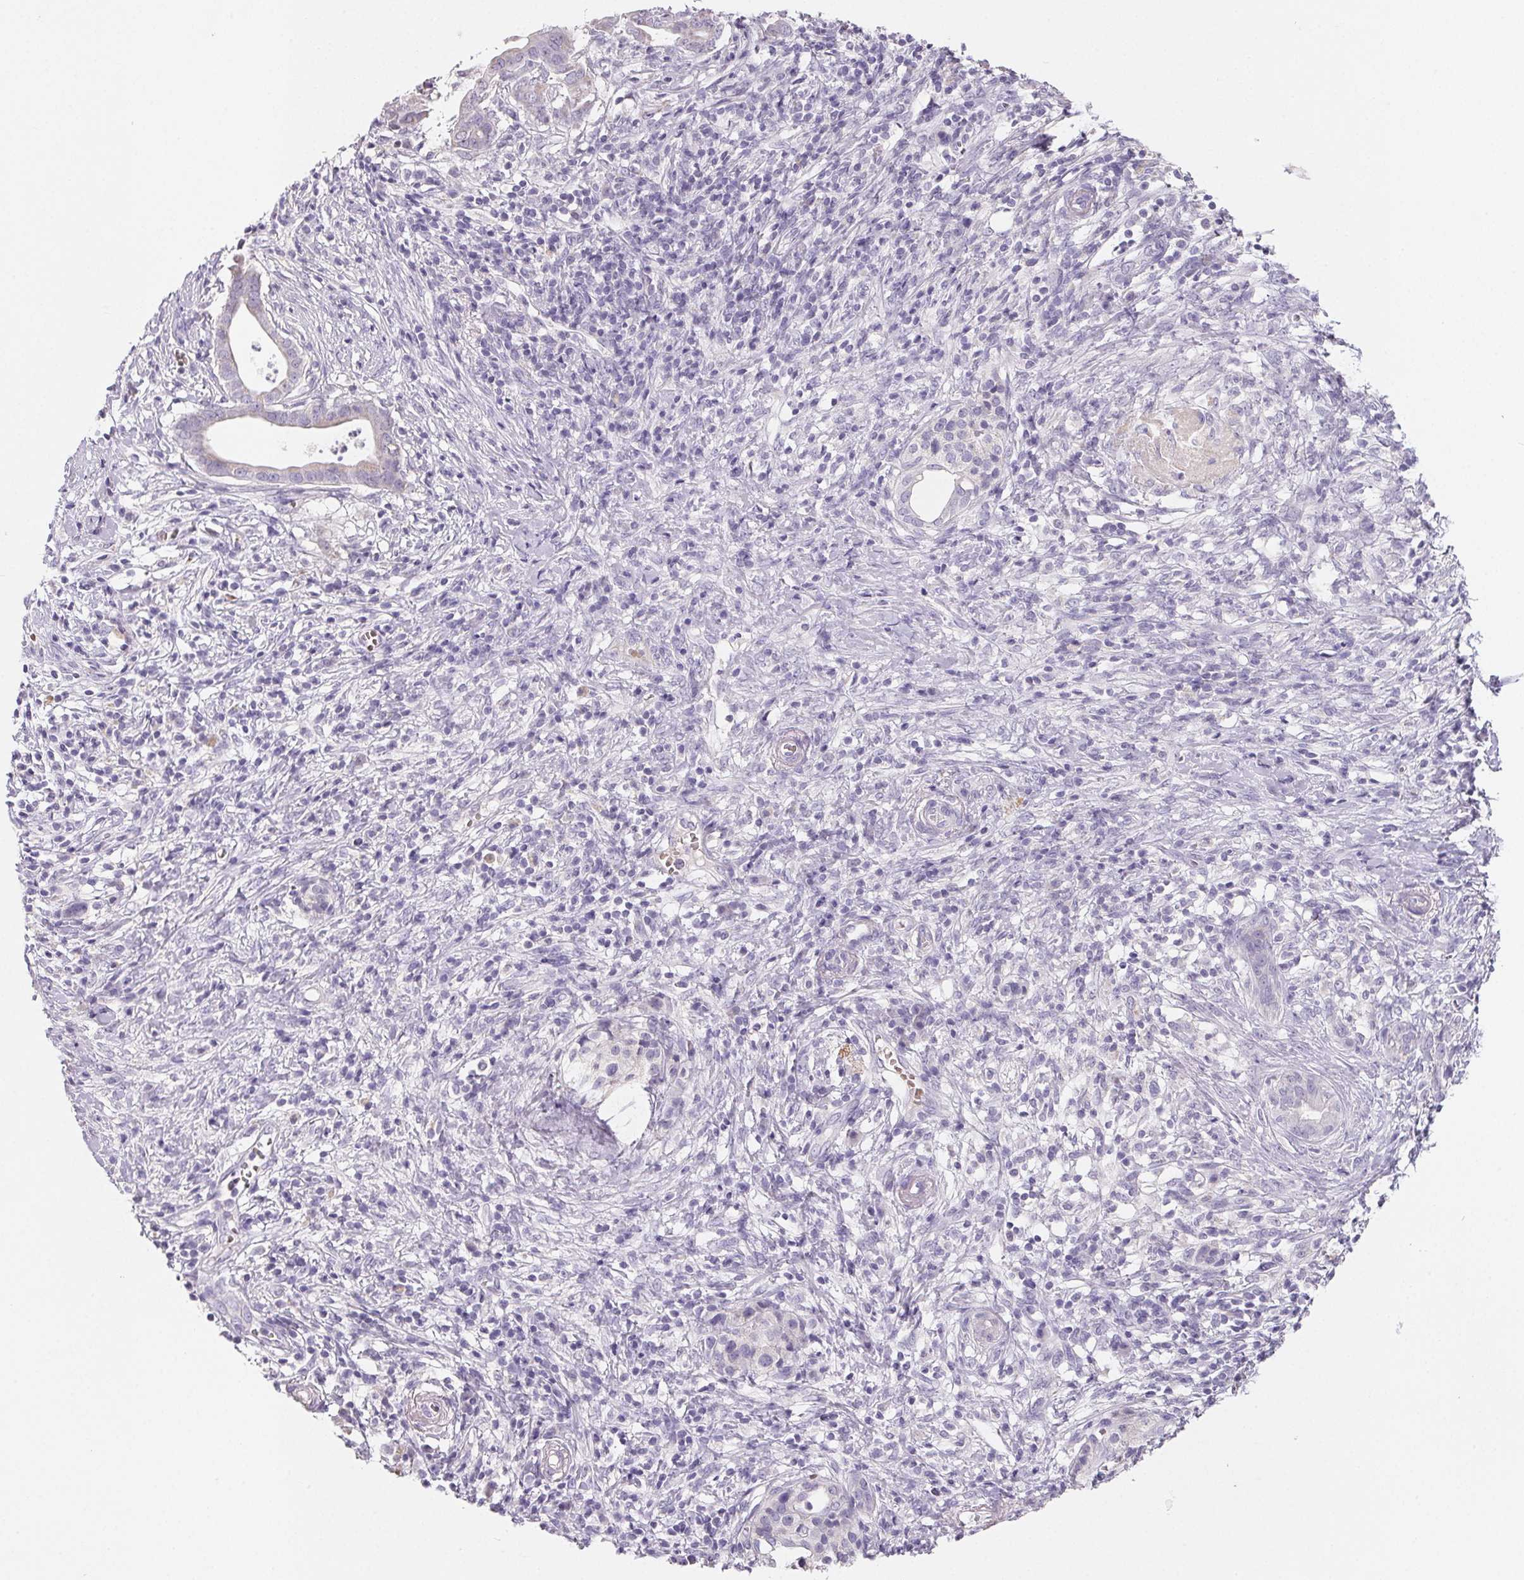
{"staining": {"intensity": "negative", "quantity": "none", "location": "none"}, "tissue": "pancreatic cancer", "cell_type": "Tumor cells", "image_type": "cancer", "snomed": [{"axis": "morphology", "description": "Adenocarcinoma, NOS"}, {"axis": "topography", "description": "Pancreas"}], "caption": "Adenocarcinoma (pancreatic) stained for a protein using IHC demonstrates no expression tumor cells.", "gene": "FDX1", "patient": {"sex": "male", "age": 61}}